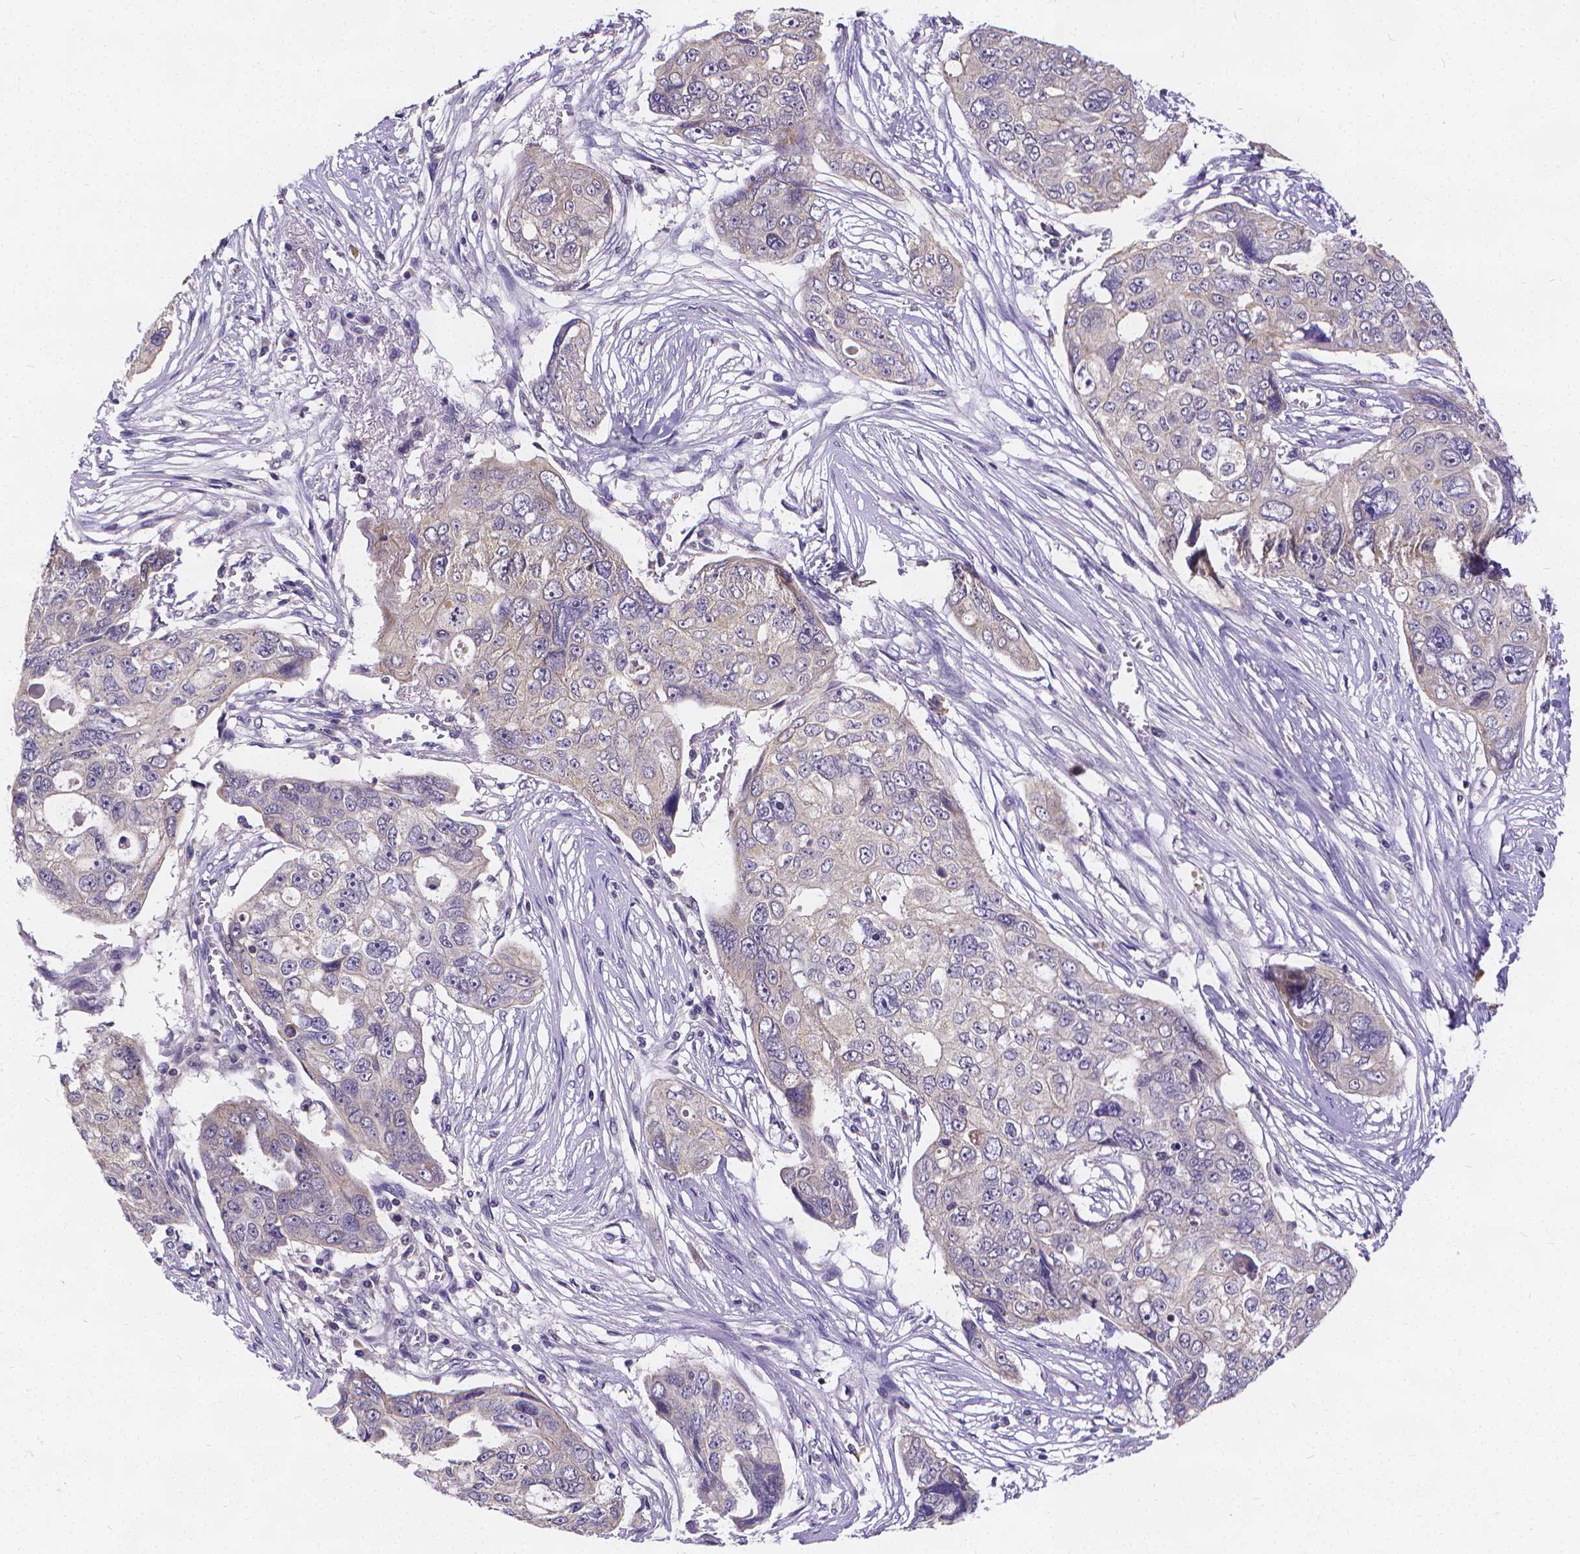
{"staining": {"intensity": "negative", "quantity": "none", "location": "none"}, "tissue": "ovarian cancer", "cell_type": "Tumor cells", "image_type": "cancer", "snomed": [{"axis": "morphology", "description": "Carcinoma, endometroid"}, {"axis": "topography", "description": "Ovary"}], "caption": "The histopathology image reveals no significant staining in tumor cells of ovarian cancer.", "gene": "GLRB", "patient": {"sex": "female", "age": 70}}